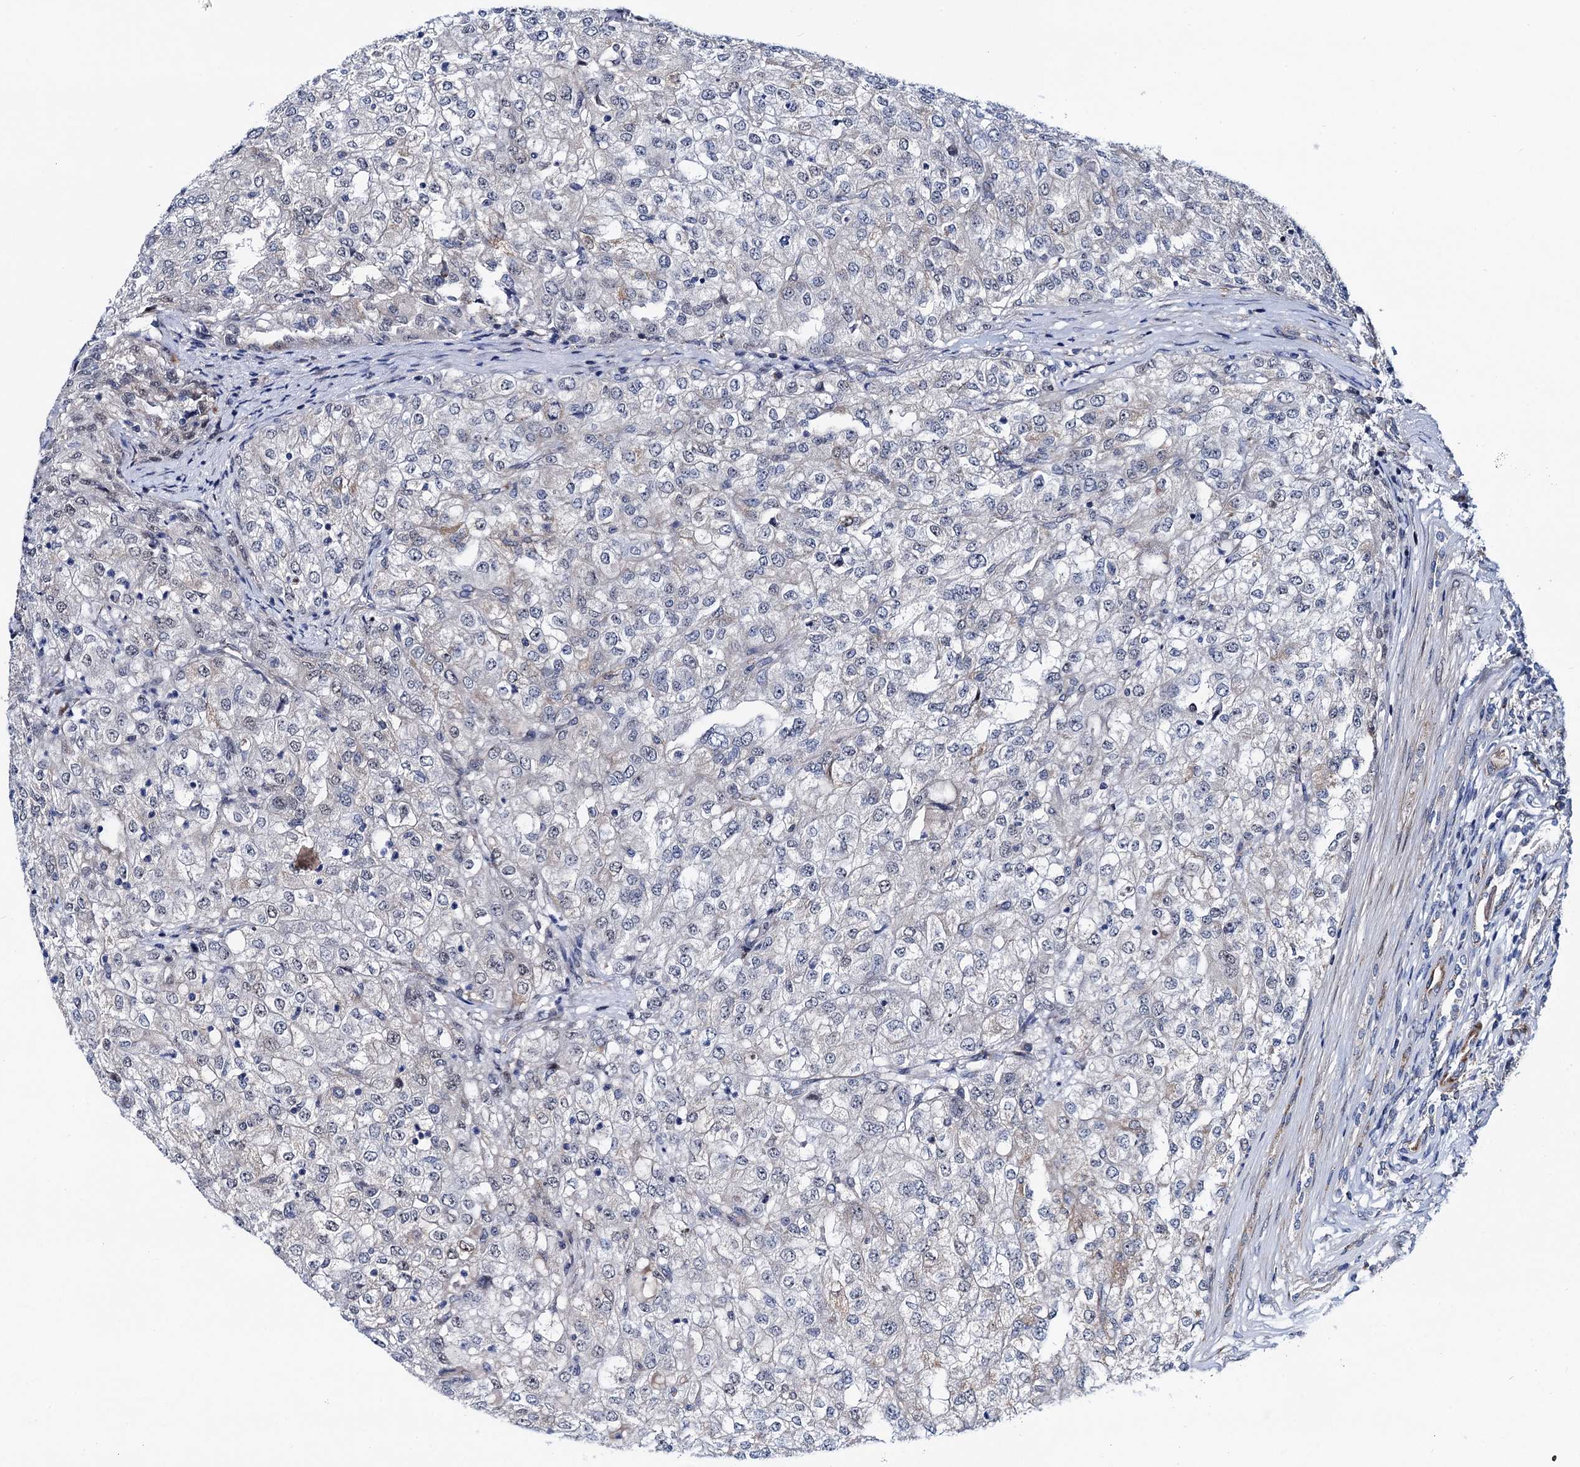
{"staining": {"intensity": "negative", "quantity": "none", "location": "none"}, "tissue": "renal cancer", "cell_type": "Tumor cells", "image_type": "cancer", "snomed": [{"axis": "morphology", "description": "Adenocarcinoma, NOS"}, {"axis": "topography", "description": "Kidney"}], "caption": "DAB (3,3'-diaminobenzidine) immunohistochemical staining of human renal adenocarcinoma displays no significant positivity in tumor cells.", "gene": "COA4", "patient": {"sex": "female", "age": 54}}